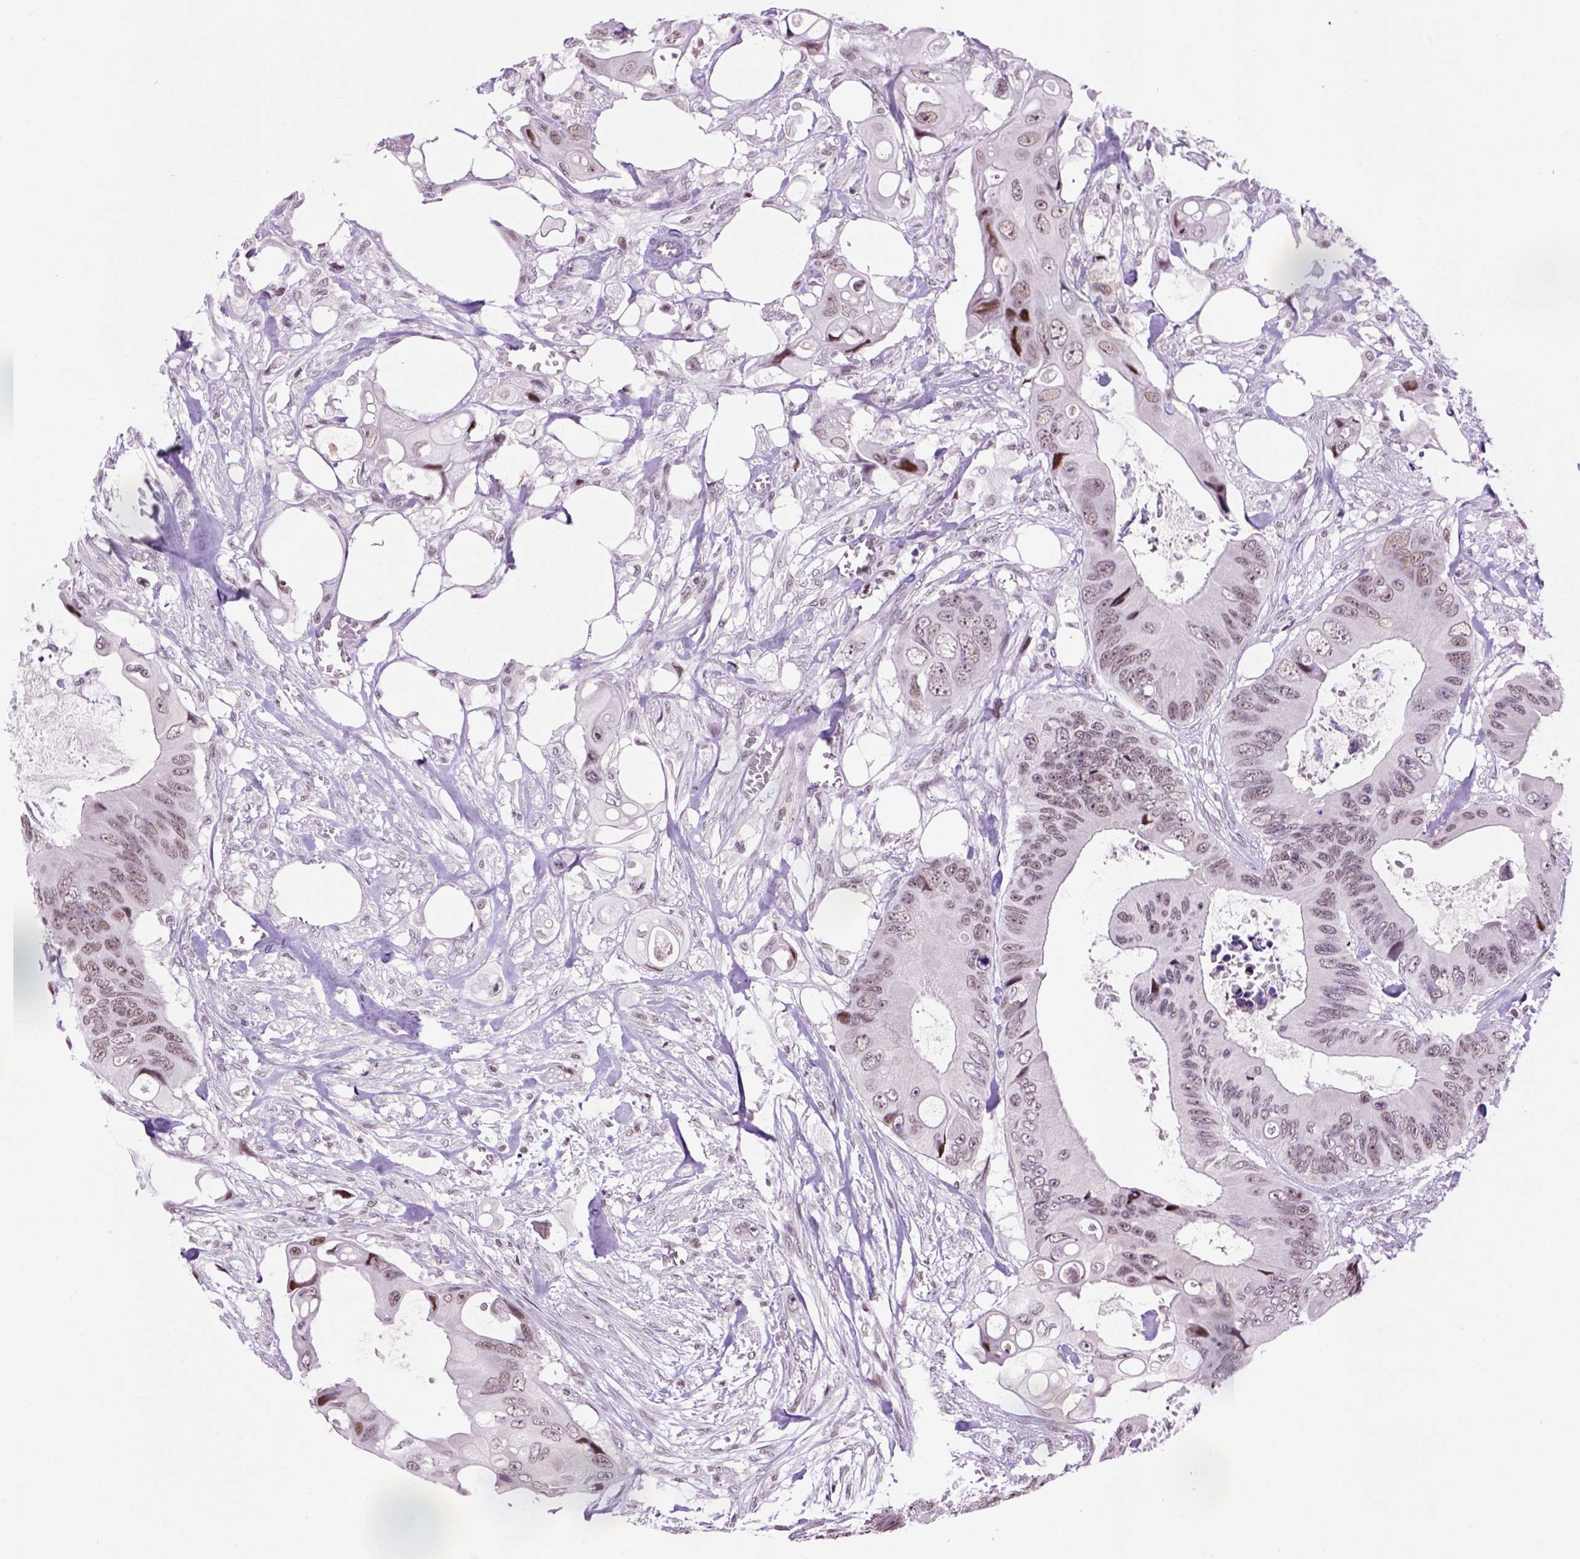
{"staining": {"intensity": "moderate", "quantity": "<25%", "location": "nuclear"}, "tissue": "colorectal cancer", "cell_type": "Tumor cells", "image_type": "cancer", "snomed": [{"axis": "morphology", "description": "Adenocarcinoma, NOS"}, {"axis": "topography", "description": "Rectum"}], "caption": "Protein staining exhibits moderate nuclear positivity in approximately <25% of tumor cells in colorectal cancer.", "gene": "TBPL1", "patient": {"sex": "male", "age": 63}}